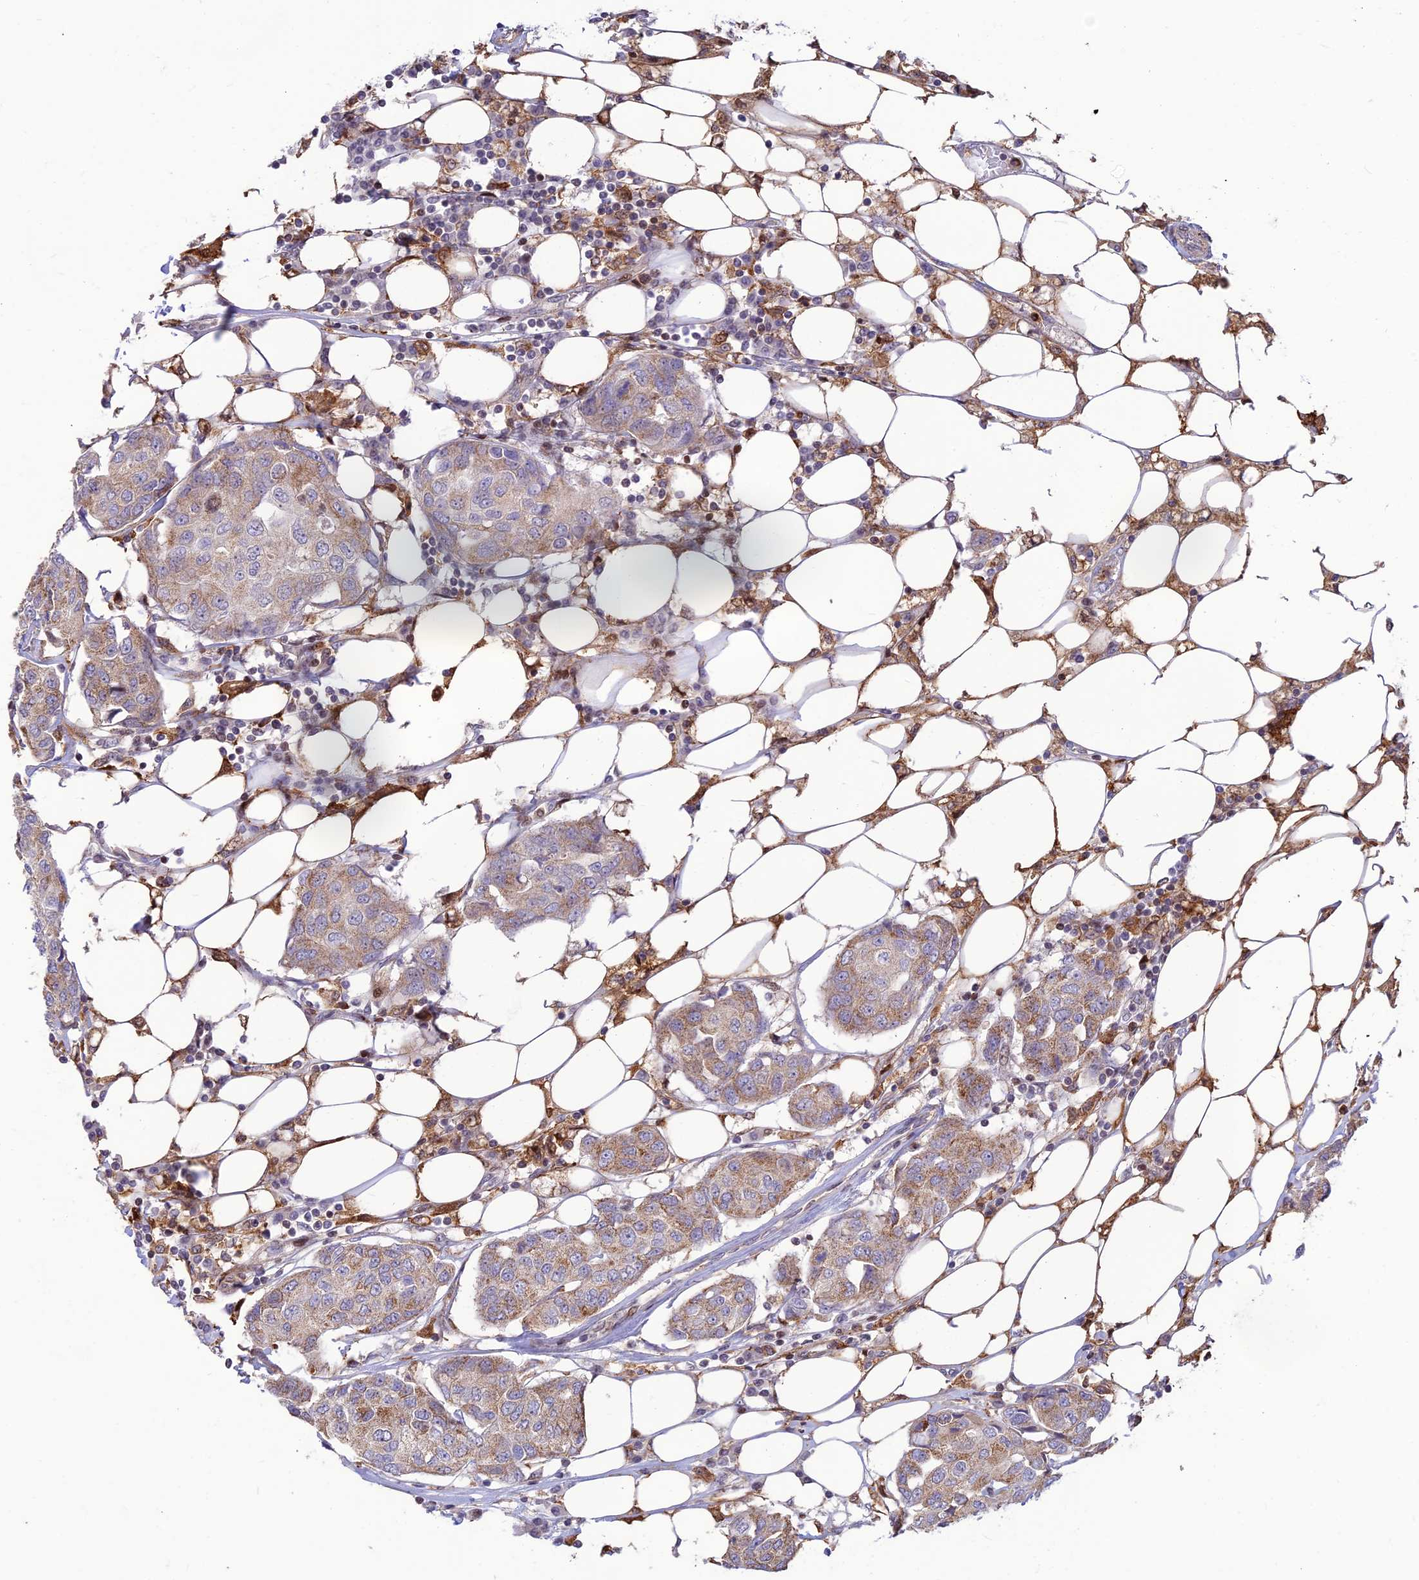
{"staining": {"intensity": "moderate", "quantity": "<25%", "location": "cytoplasmic/membranous"}, "tissue": "breast cancer", "cell_type": "Tumor cells", "image_type": "cancer", "snomed": [{"axis": "morphology", "description": "Duct carcinoma"}, {"axis": "topography", "description": "Breast"}], "caption": "High-power microscopy captured an immunohistochemistry micrograph of breast cancer (infiltrating ductal carcinoma), revealing moderate cytoplasmic/membranous expression in approximately <25% of tumor cells. The staining was performed using DAB (3,3'-diaminobenzidine), with brown indicating positive protein expression. Nuclei are stained blue with hematoxylin.", "gene": "FAM186B", "patient": {"sex": "female", "age": 80}}